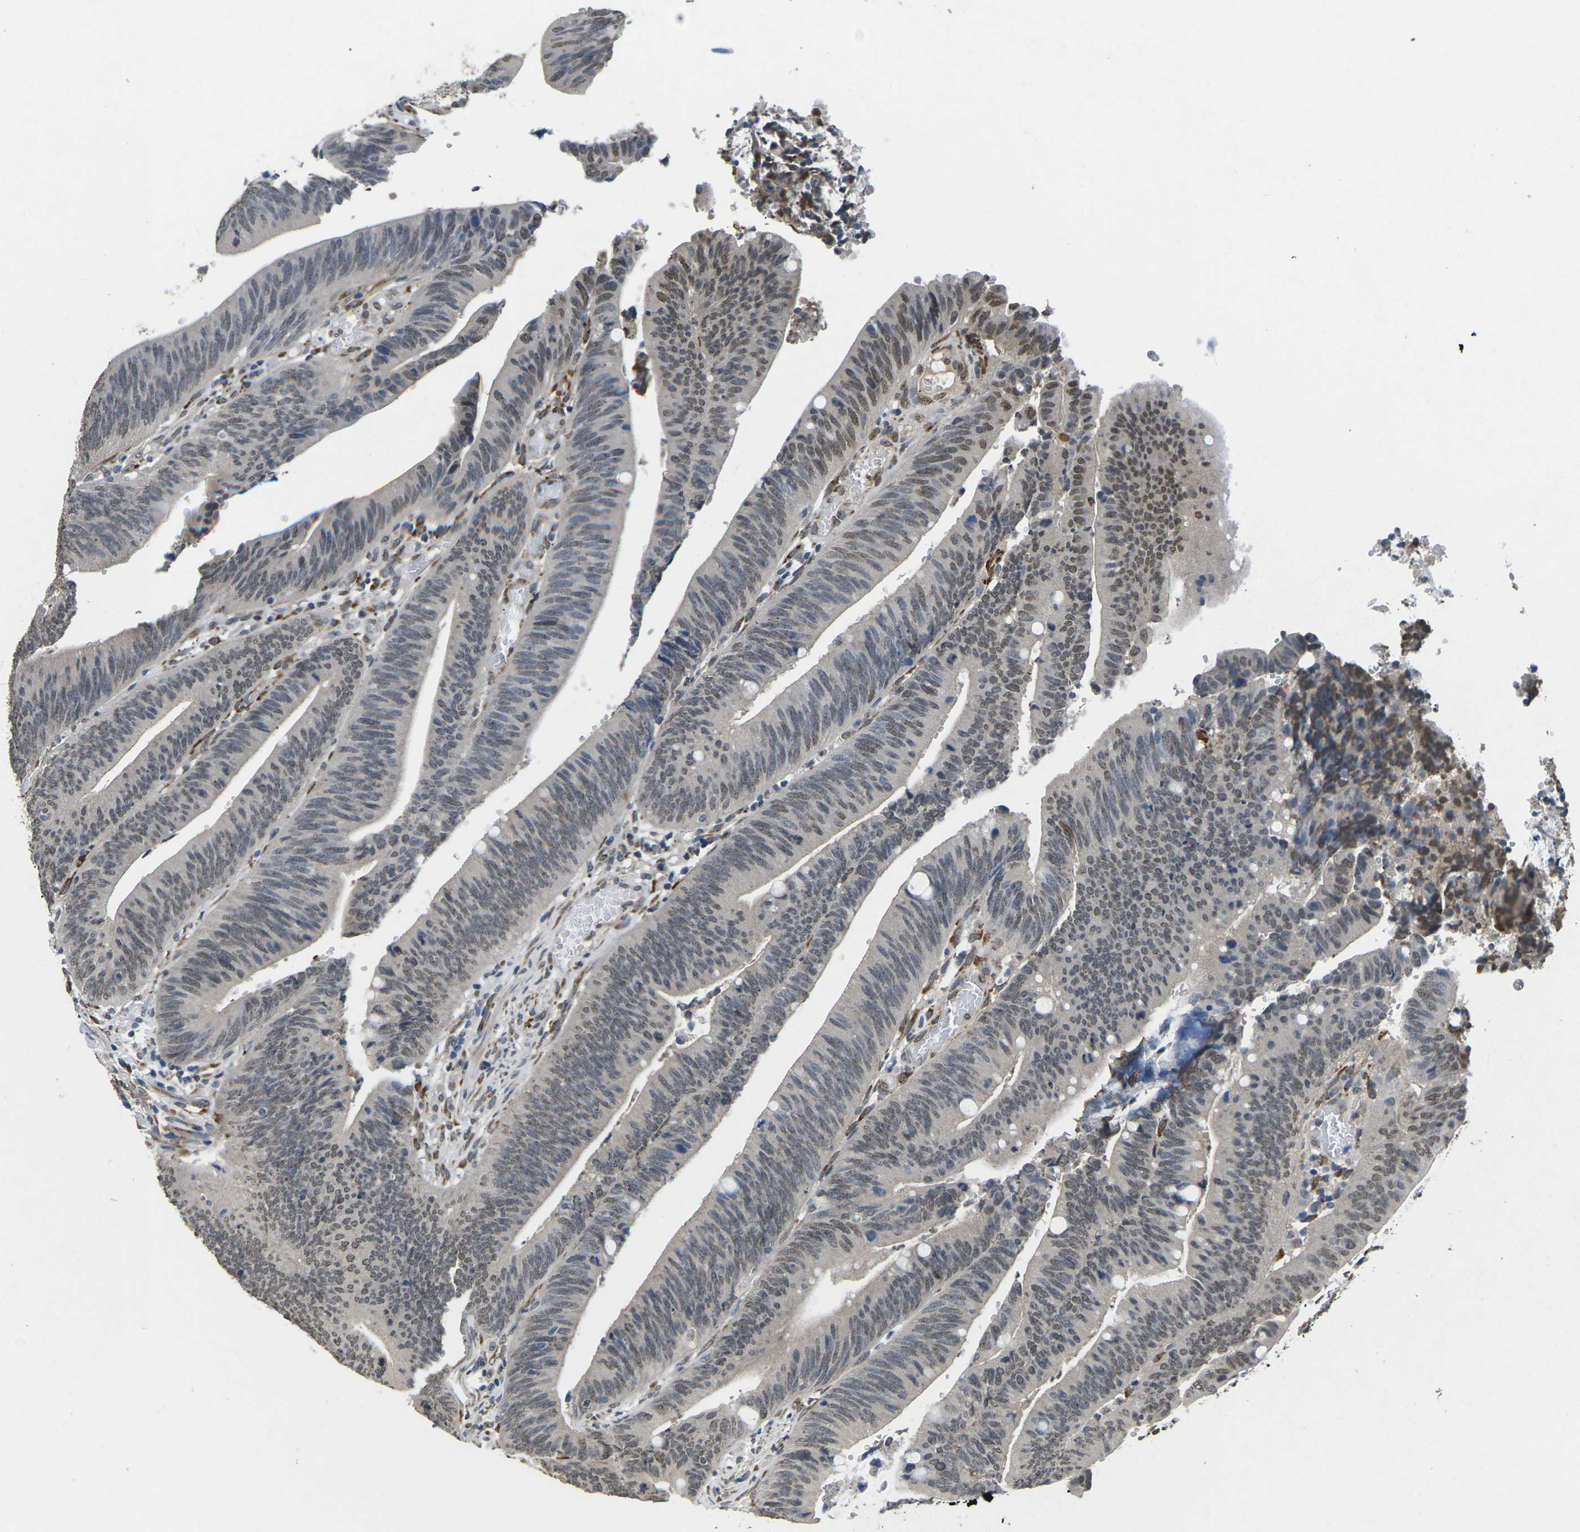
{"staining": {"intensity": "weak", "quantity": "25%-75%", "location": "nuclear"}, "tissue": "colorectal cancer", "cell_type": "Tumor cells", "image_type": "cancer", "snomed": [{"axis": "morphology", "description": "Normal tissue, NOS"}, {"axis": "morphology", "description": "Adenocarcinoma, NOS"}, {"axis": "topography", "description": "Rectum"}], "caption": "Adenocarcinoma (colorectal) stained for a protein exhibits weak nuclear positivity in tumor cells. (DAB (3,3'-diaminobenzidine) = brown stain, brightfield microscopy at high magnification).", "gene": "SCNN1B", "patient": {"sex": "female", "age": 66}}